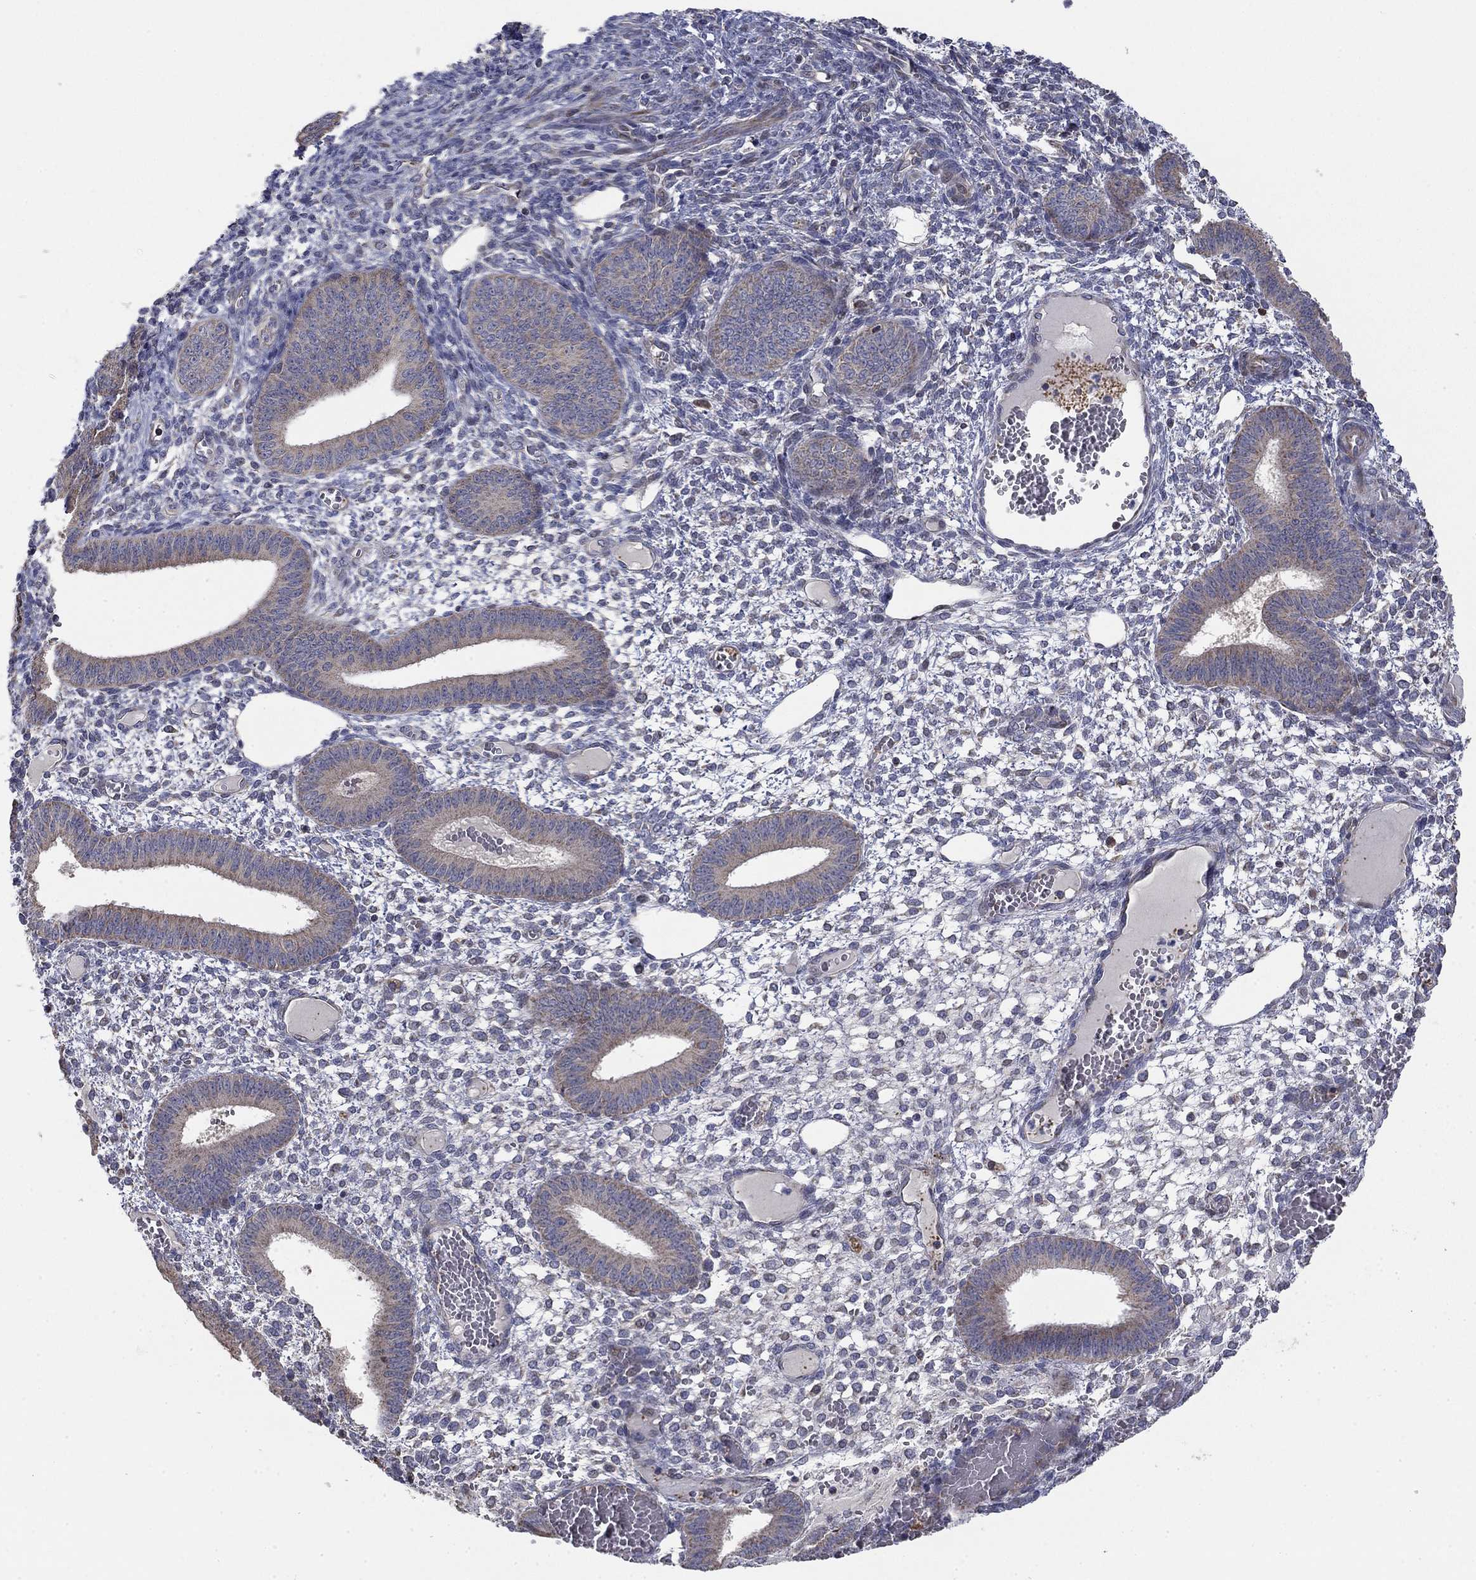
{"staining": {"intensity": "negative", "quantity": "none", "location": "none"}, "tissue": "endometrium", "cell_type": "Cells in endometrial stroma", "image_type": "normal", "snomed": [{"axis": "morphology", "description": "Normal tissue, NOS"}, {"axis": "topography", "description": "Endometrium"}], "caption": "Immunohistochemistry (IHC) of benign human endometrium shows no staining in cells in endometrial stroma. (Stains: DAB IHC with hematoxylin counter stain, Microscopy: brightfield microscopy at high magnification).", "gene": "MMAA", "patient": {"sex": "female", "age": 42}}